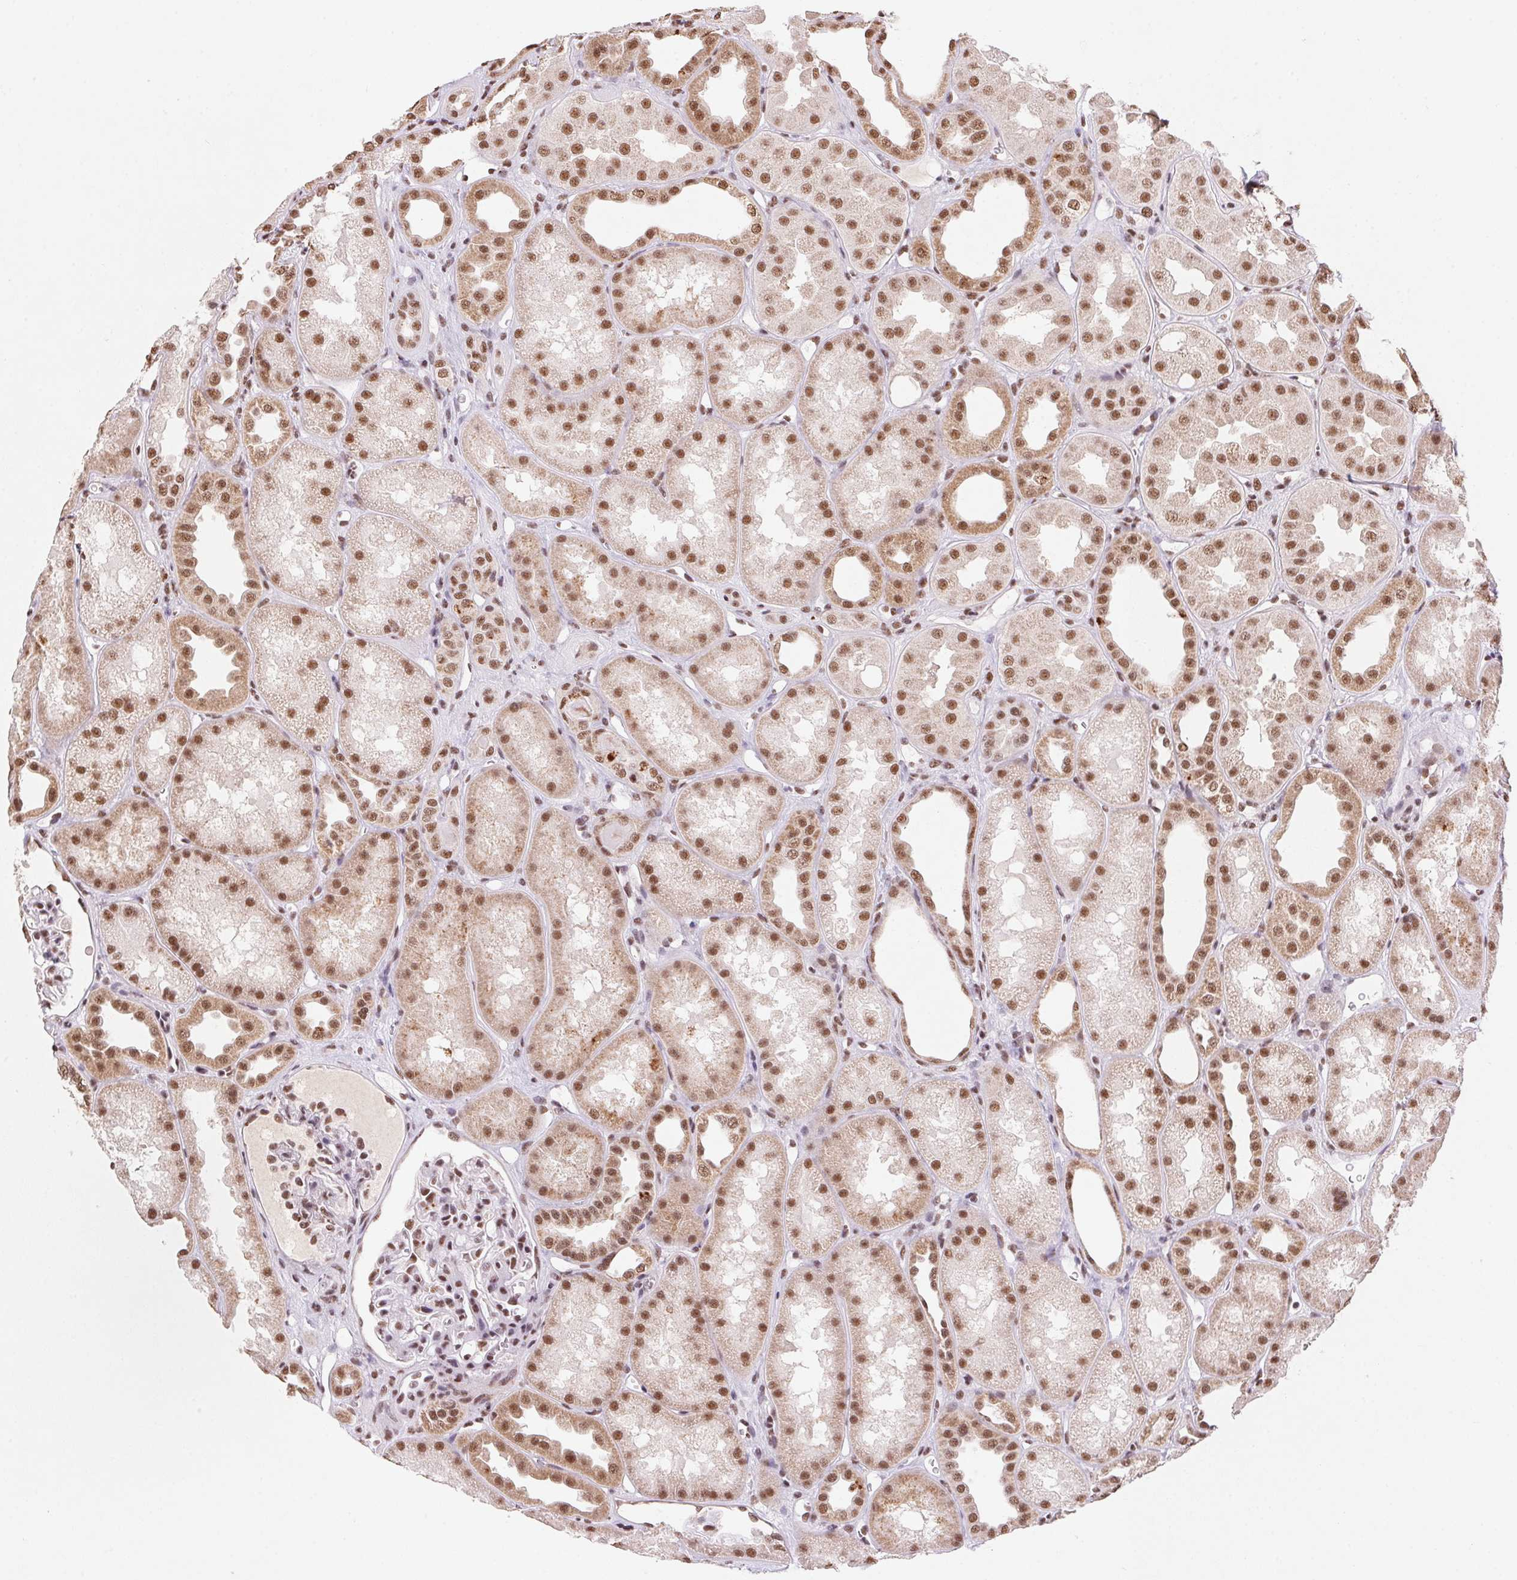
{"staining": {"intensity": "moderate", "quantity": ">75%", "location": "nuclear"}, "tissue": "kidney", "cell_type": "Cells in glomeruli", "image_type": "normal", "snomed": [{"axis": "morphology", "description": "Normal tissue, NOS"}, {"axis": "topography", "description": "Kidney"}], "caption": "Normal kidney exhibits moderate nuclear staining in approximately >75% of cells in glomeruli The staining was performed using DAB (3,3'-diaminobenzidine) to visualize the protein expression in brown, while the nuclei were stained in blue with hematoxylin (Magnification: 20x)..", "gene": "SNRPG", "patient": {"sex": "male", "age": 61}}